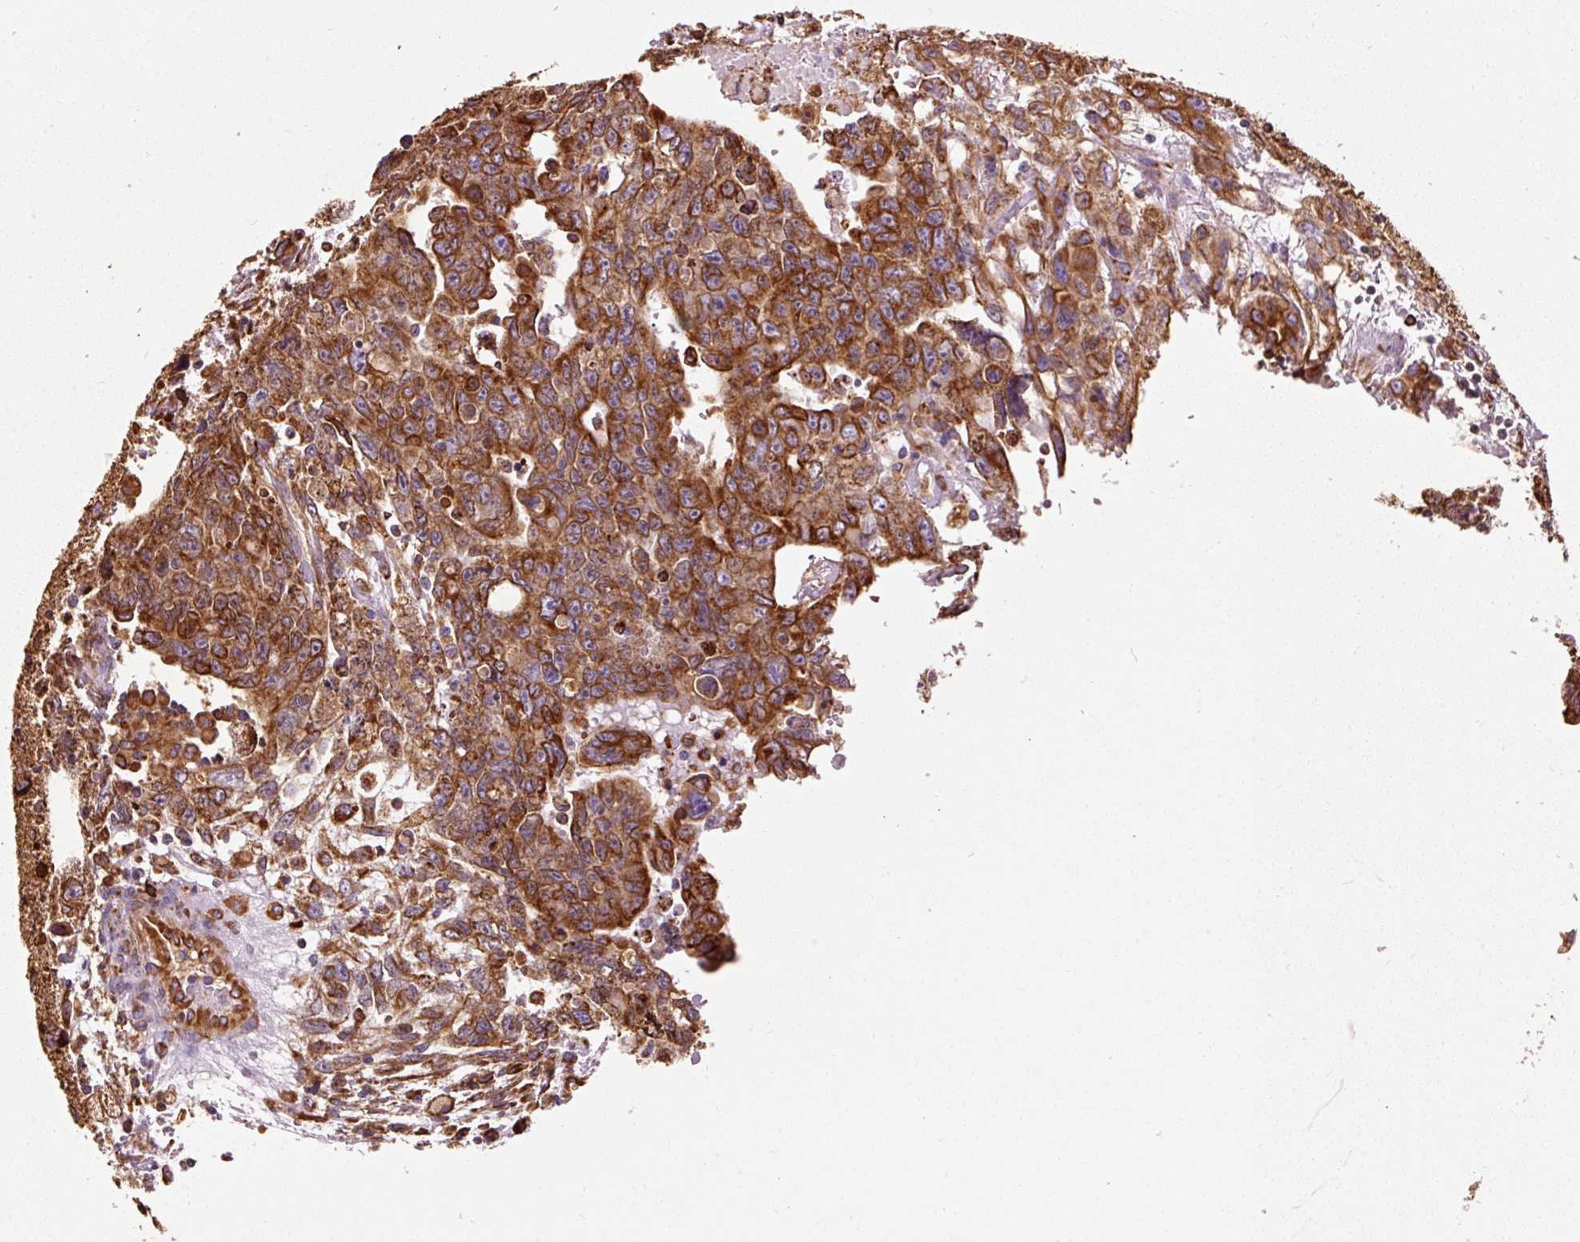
{"staining": {"intensity": "strong", "quantity": ">75%", "location": "cytoplasmic/membranous"}, "tissue": "testis cancer", "cell_type": "Tumor cells", "image_type": "cancer", "snomed": [{"axis": "morphology", "description": "Carcinoma, Embryonal, NOS"}, {"axis": "topography", "description": "Testis"}], "caption": "The image shows a brown stain indicating the presence of a protein in the cytoplasmic/membranous of tumor cells in embryonal carcinoma (testis). The staining was performed using DAB (3,3'-diaminobenzidine) to visualize the protein expression in brown, while the nuclei were stained in blue with hematoxylin (Magnification: 20x).", "gene": "KLC1", "patient": {"sex": "male", "age": 24}}